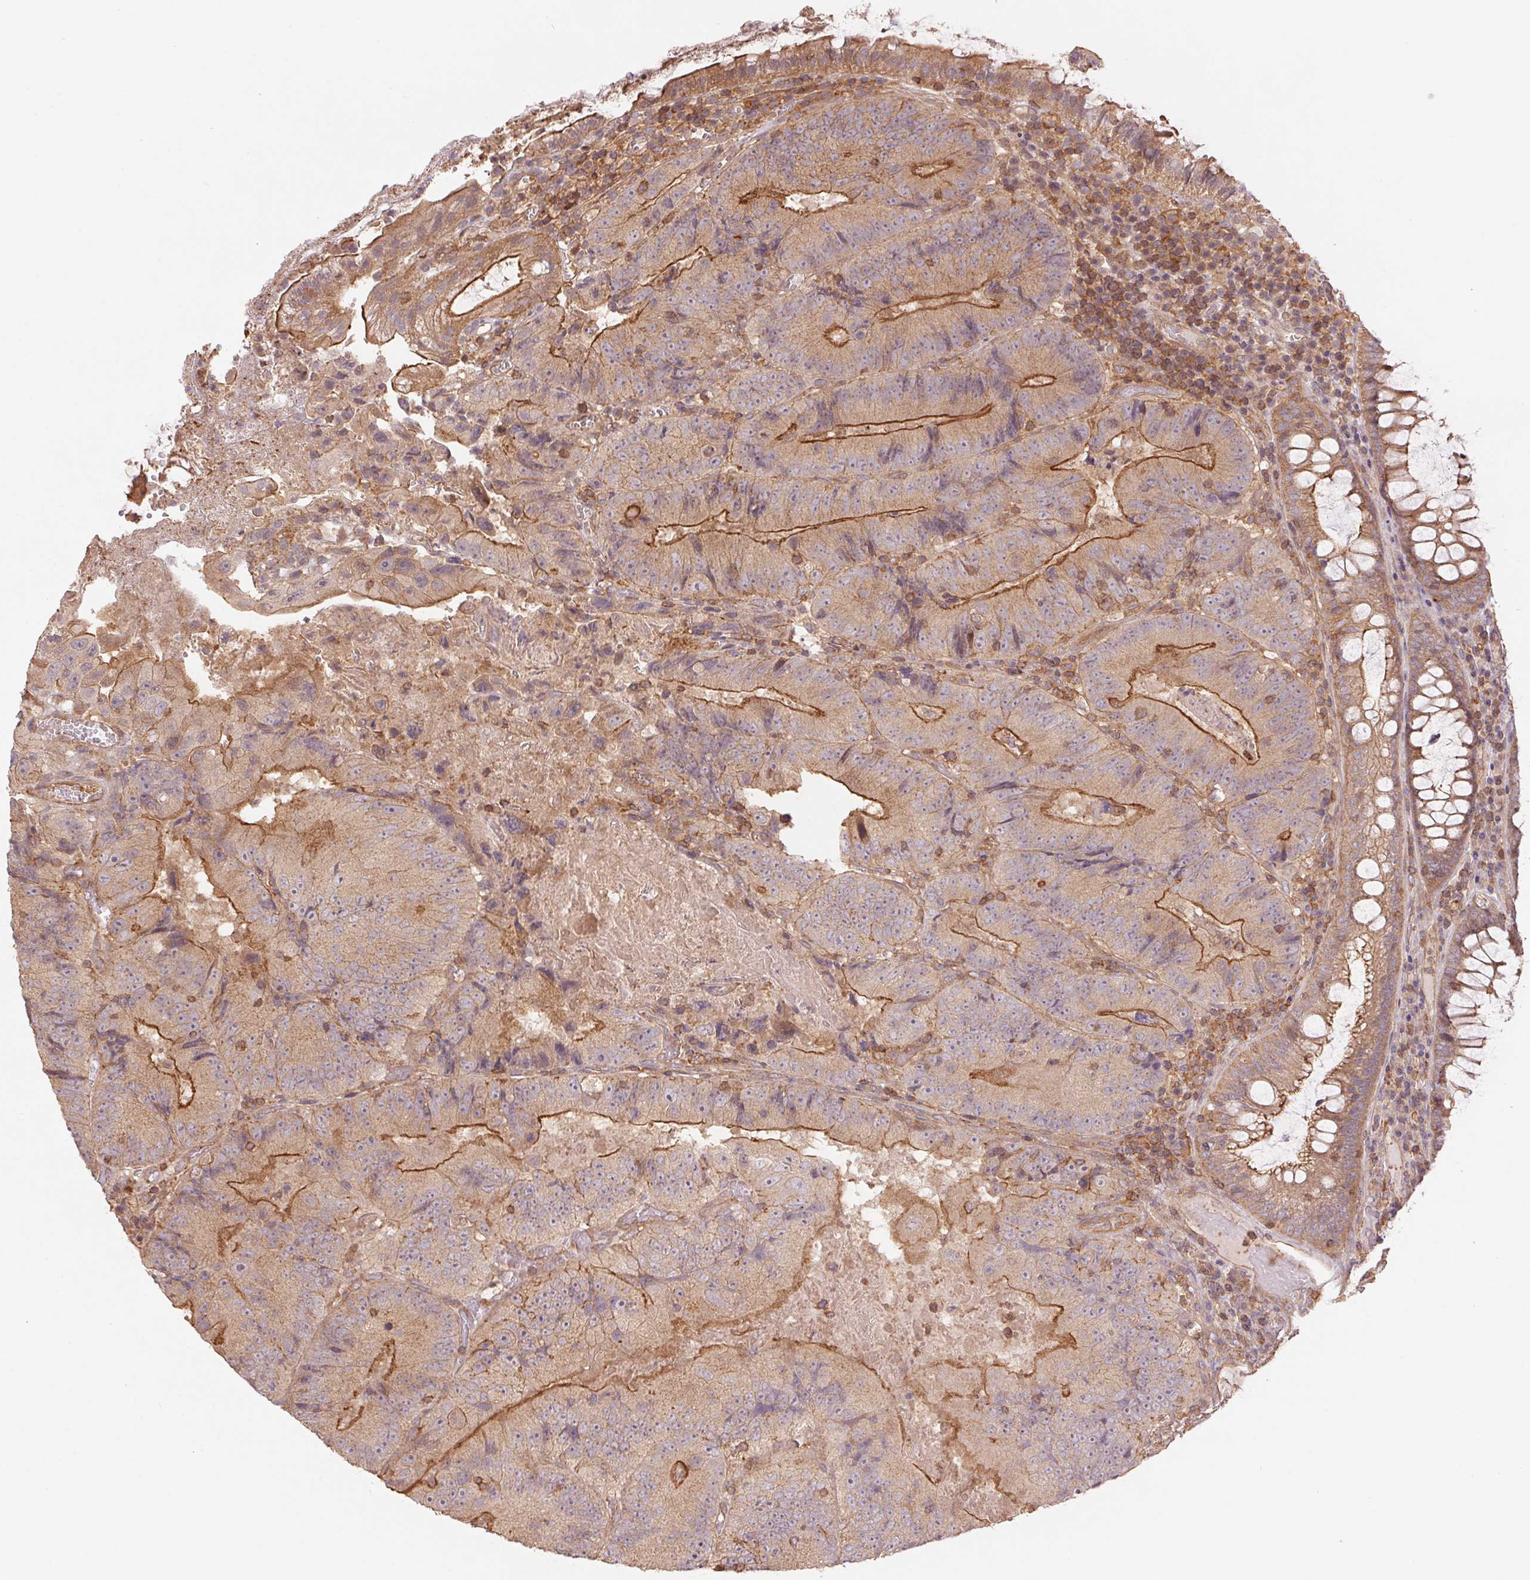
{"staining": {"intensity": "moderate", "quantity": ">75%", "location": "cytoplasmic/membranous"}, "tissue": "colorectal cancer", "cell_type": "Tumor cells", "image_type": "cancer", "snomed": [{"axis": "morphology", "description": "Adenocarcinoma, NOS"}, {"axis": "topography", "description": "Colon"}], "caption": "Immunohistochemistry photomicrograph of neoplastic tissue: human colorectal cancer stained using IHC reveals medium levels of moderate protein expression localized specifically in the cytoplasmic/membranous of tumor cells, appearing as a cytoplasmic/membranous brown color.", "gene": "TUBA3D", "patient": {"sex": "female", "age": 86}}